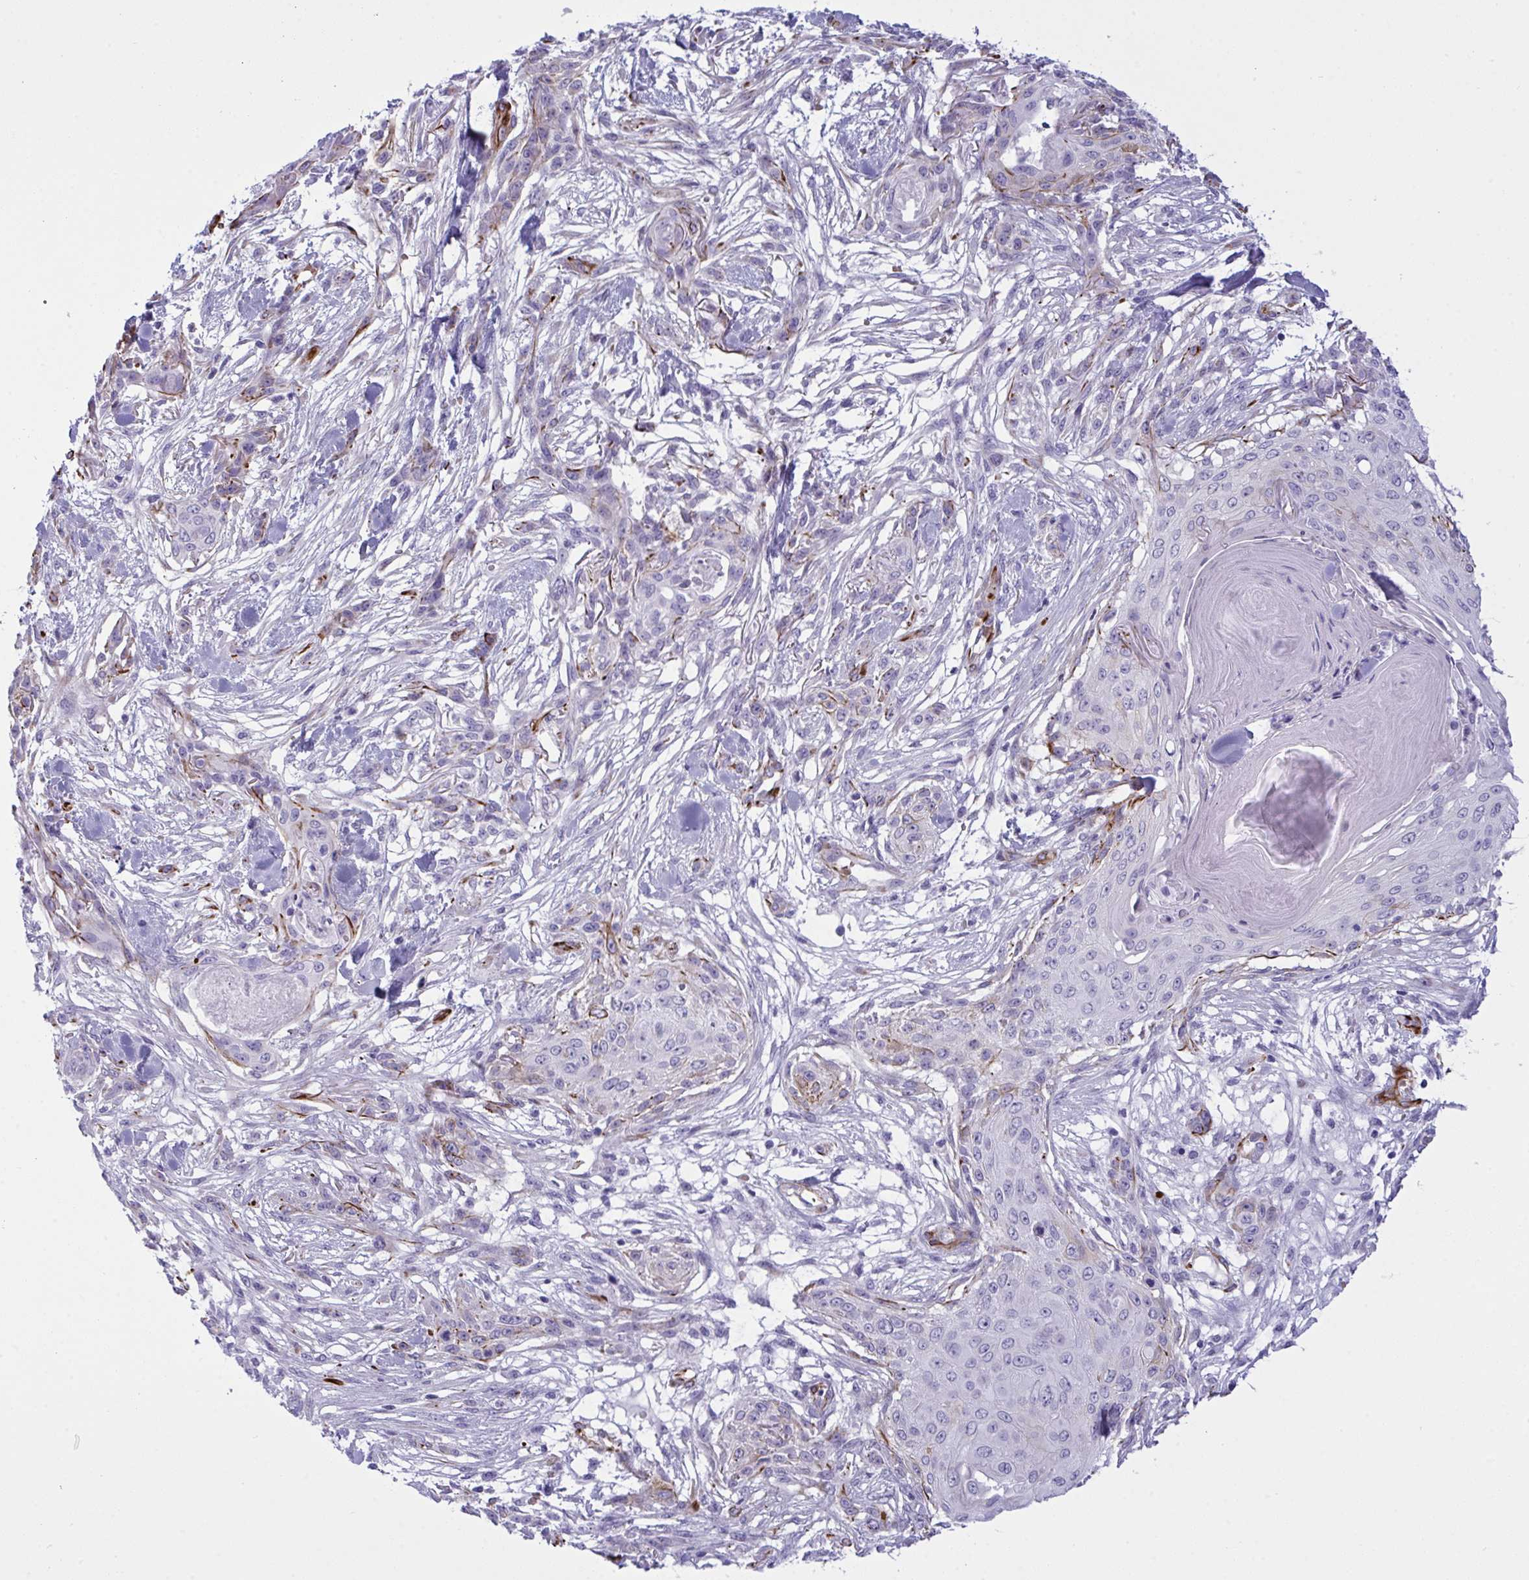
{"staining": {"intensity": "negative", "quantity": "none", "location": "none"}, "tissue": "skin cancer", "cell_type": "Tumor cells", "image_type": "cancer", "snomed": [{"axis": "morphology", "description": "Squamous cell carcinoma, NOS"}, {"axis": "topography", "description": "Skin"}], "caption": "Tumor cells are negative for brown protein staining in skin cancer (squamous cell carcinoma). (Stains: DAB IHC with hematoxylin counter stain, Microscopy: brightfield microscopy at high magnification).", "gene": "SLC35B1", "patient": {"sex": "female", "age": 59}}